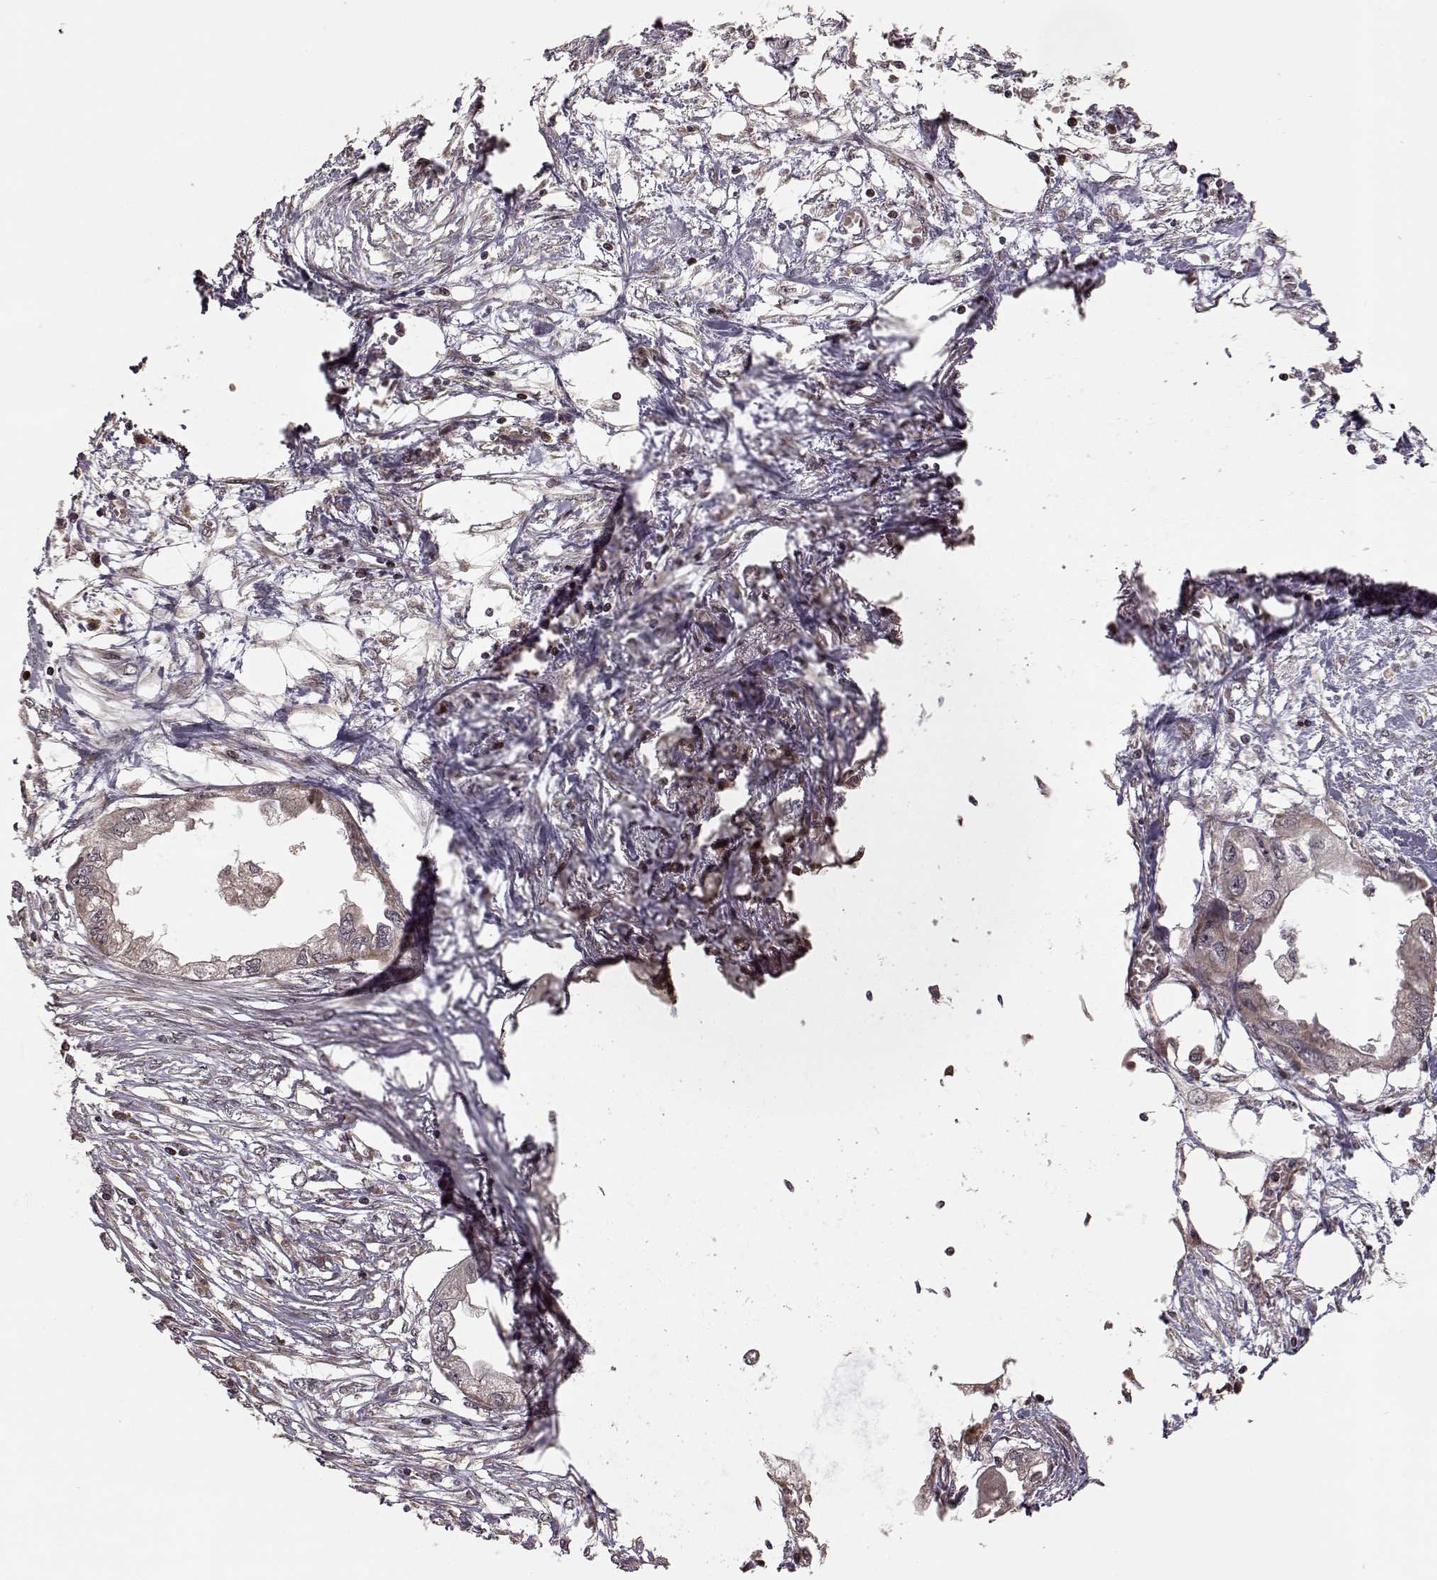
{"staining": {"intensity": "negative", "quantity": "none", "location": "none"}, "tissue": "endometrial cancer", "cell_type": "Tumor cells", "image_type": "cancer", "snomed": [{"axis": "morphology", "description": "Adenocarcinoma, NOS"}, {"axis": "morphology", "description": "Adenocarcinoma, metastatic, NOS"}, {"axis": "topography", "description": "Adipose tissue"}, {"axis": "topography", "description": "Endometrium"}], "caption": "Human endometrial cancer stained for a protein using IHC reveals no staining in tumor cells.", "gene": "BACH2", "patient": {"sex": "female", "age": 67}}